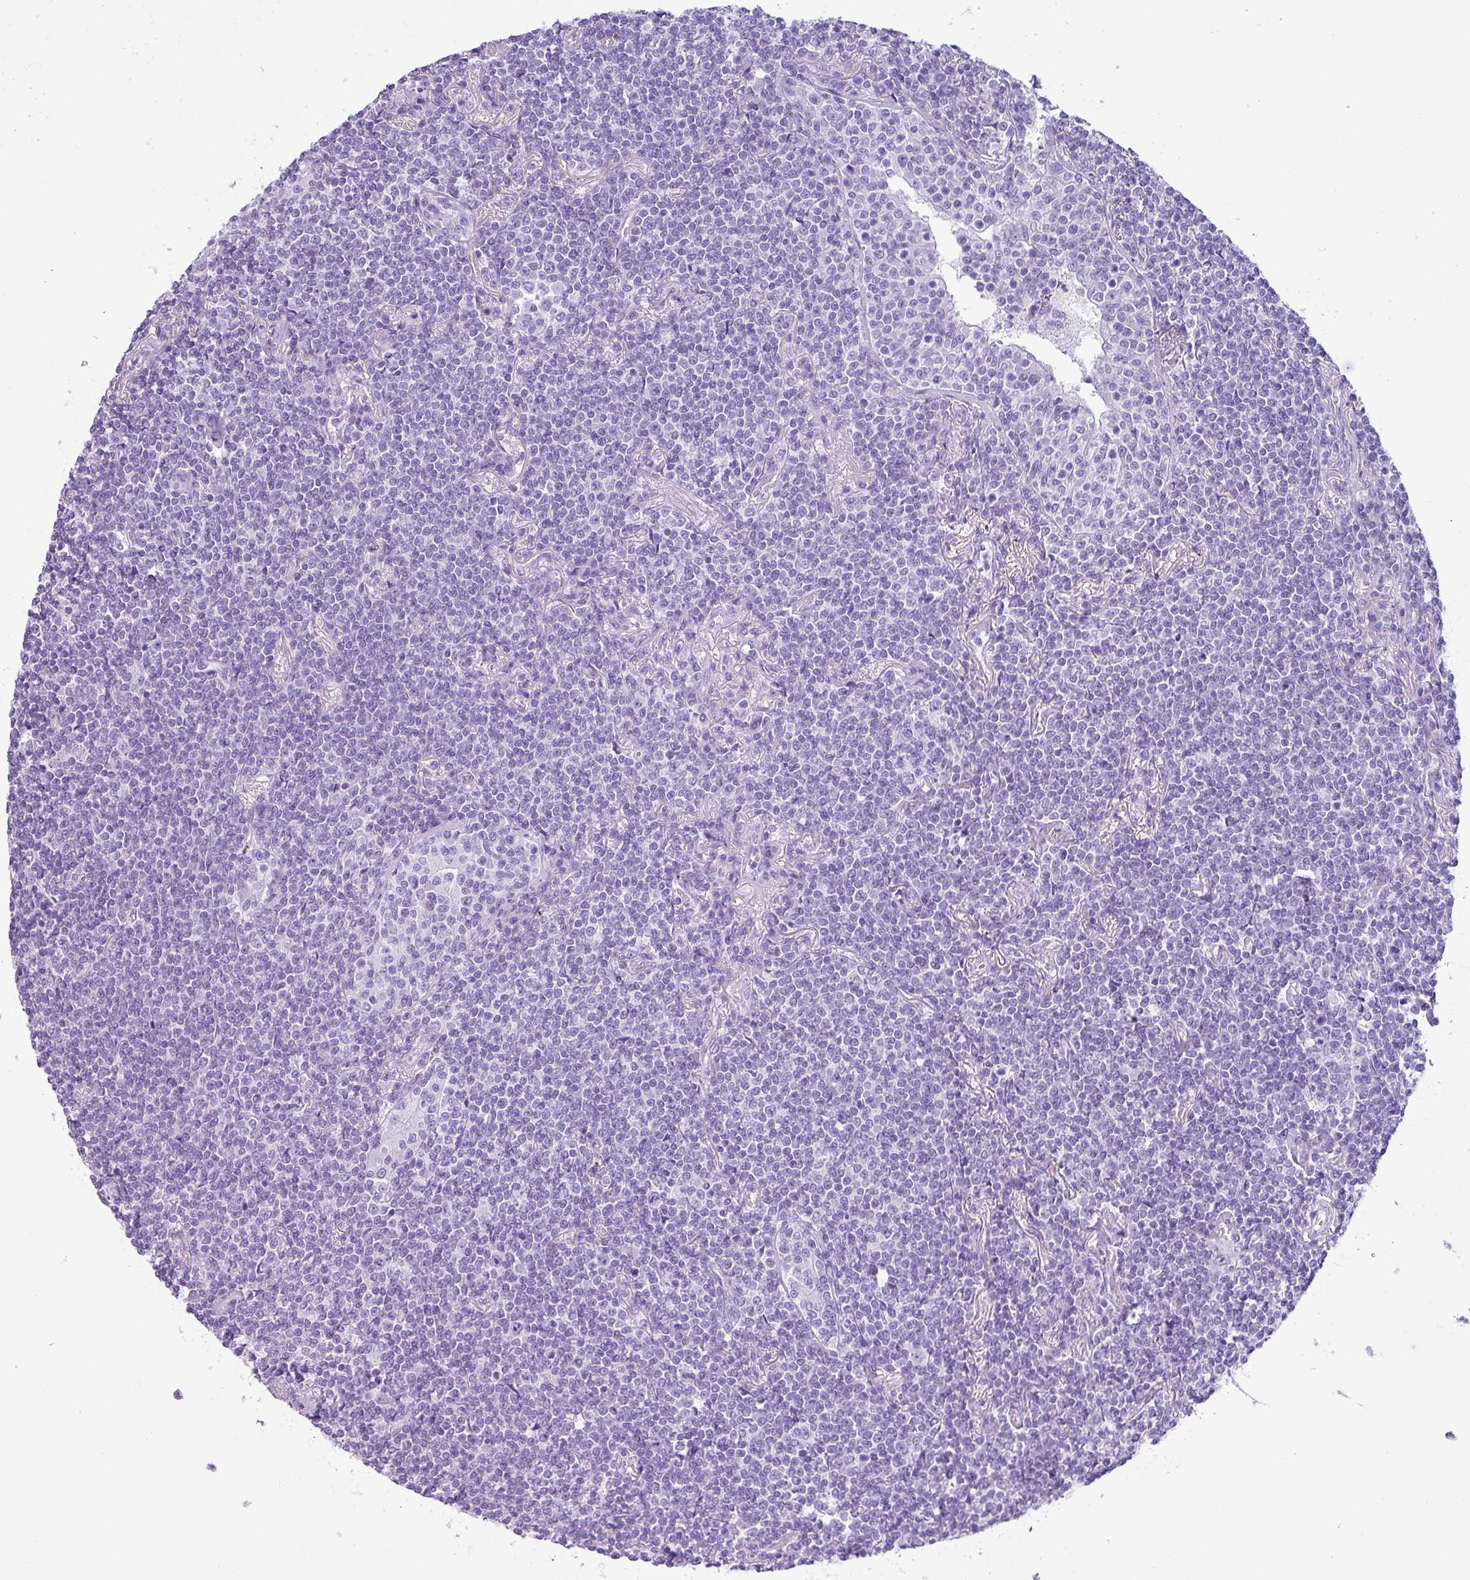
{"staining": {"intensity": "negative", "quantity": "none", "location": "none"}, "tissue": "lymphoma", "cell_type": "Tumor cells", "image_type": "cancer", "snomed": [{"axis": "morphology", "description": "Malignant lymphoma, non-Hodgkin's type, Low grade"}, {"axis": "topography", "description": "Lung"}], "caption": "Malignant lymphoma, non-Hodgkin's type (low-grade) stained for a protein using immunohistochemistry (IHC) demonstrates no positivity tumor cells.", "gene": "ZNF568", "patient": {"sex": "female", "age": 71}}